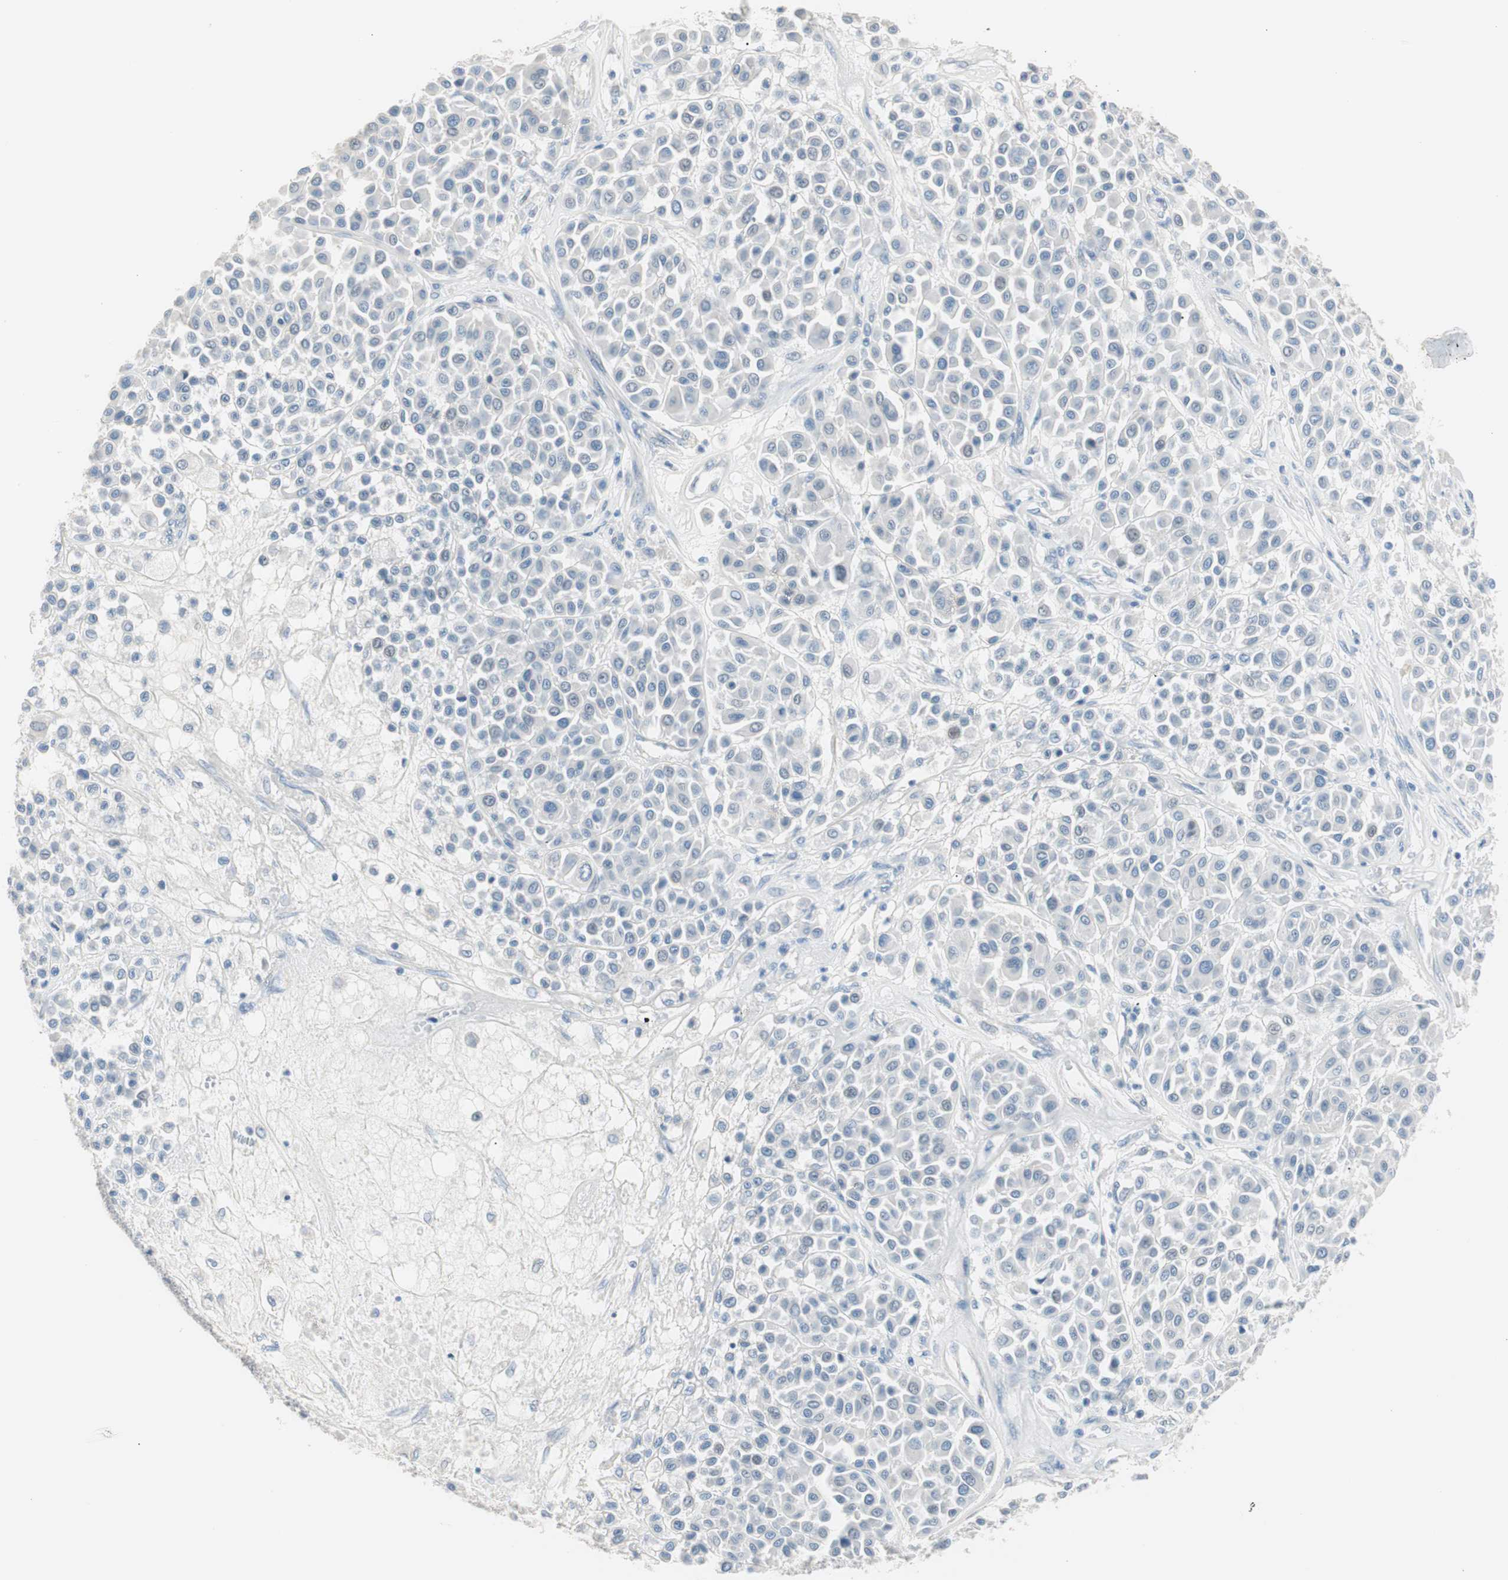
{"staining": {"intensity": "negative", "quantity": "none", "location": "none"}, "tissue": "melanoma", "cell_type": "Tumor cells", "image_type": "cancer", "snomed": [{"axis": "morphology", "description": "Malignant melanoma, Metastatic site"}, {"axis": "topography", "description": "Soft tissue"}], "caption": "DAB immunohistochemical staining of malignant melanoma (metastatic site) reveals no significant staining in tumor cells.", "gene": "VIL1", "patient": {"sex": "male", "age": 41}}